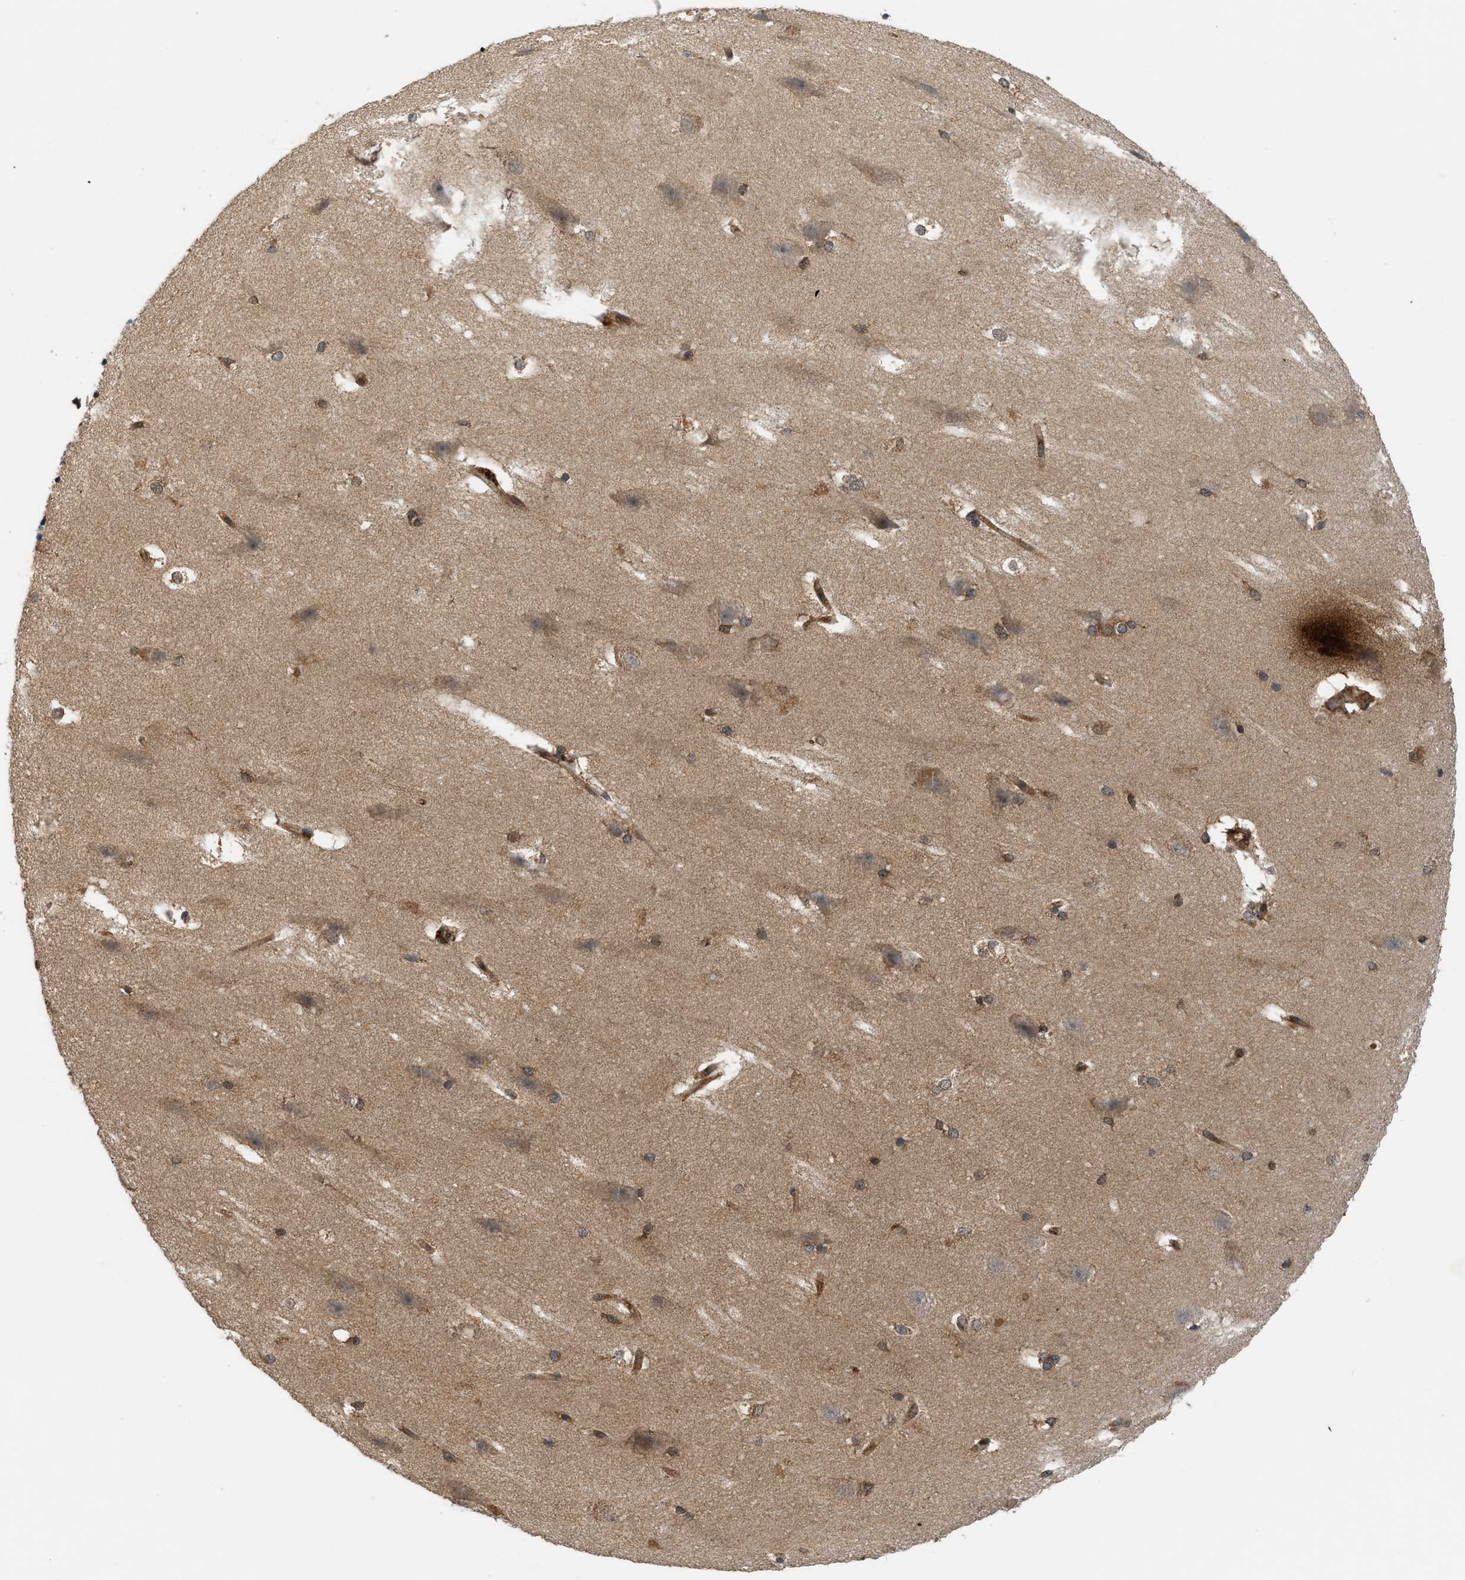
{"staining": {"intensity": "moderate", "quantity": "25%-75%", "location": "cytoplasmic/membranous"}, "tissue": "hippocampus", "cell_type": "Glial cells", "image_type": "normal", "snomed": [{"axis": "morphology", "description": "Normal tissue, NOS"}, {"axis": "topography", "description": "Hippocampus"}], "caption": "A medium amount of moderate cytoplasmic/membranous staining is present in approximately 25%-75% of glial cells in unremarkable hippocampus.", "gene": "OXSR1", "patient": {"sex": "female", "age": 19}}